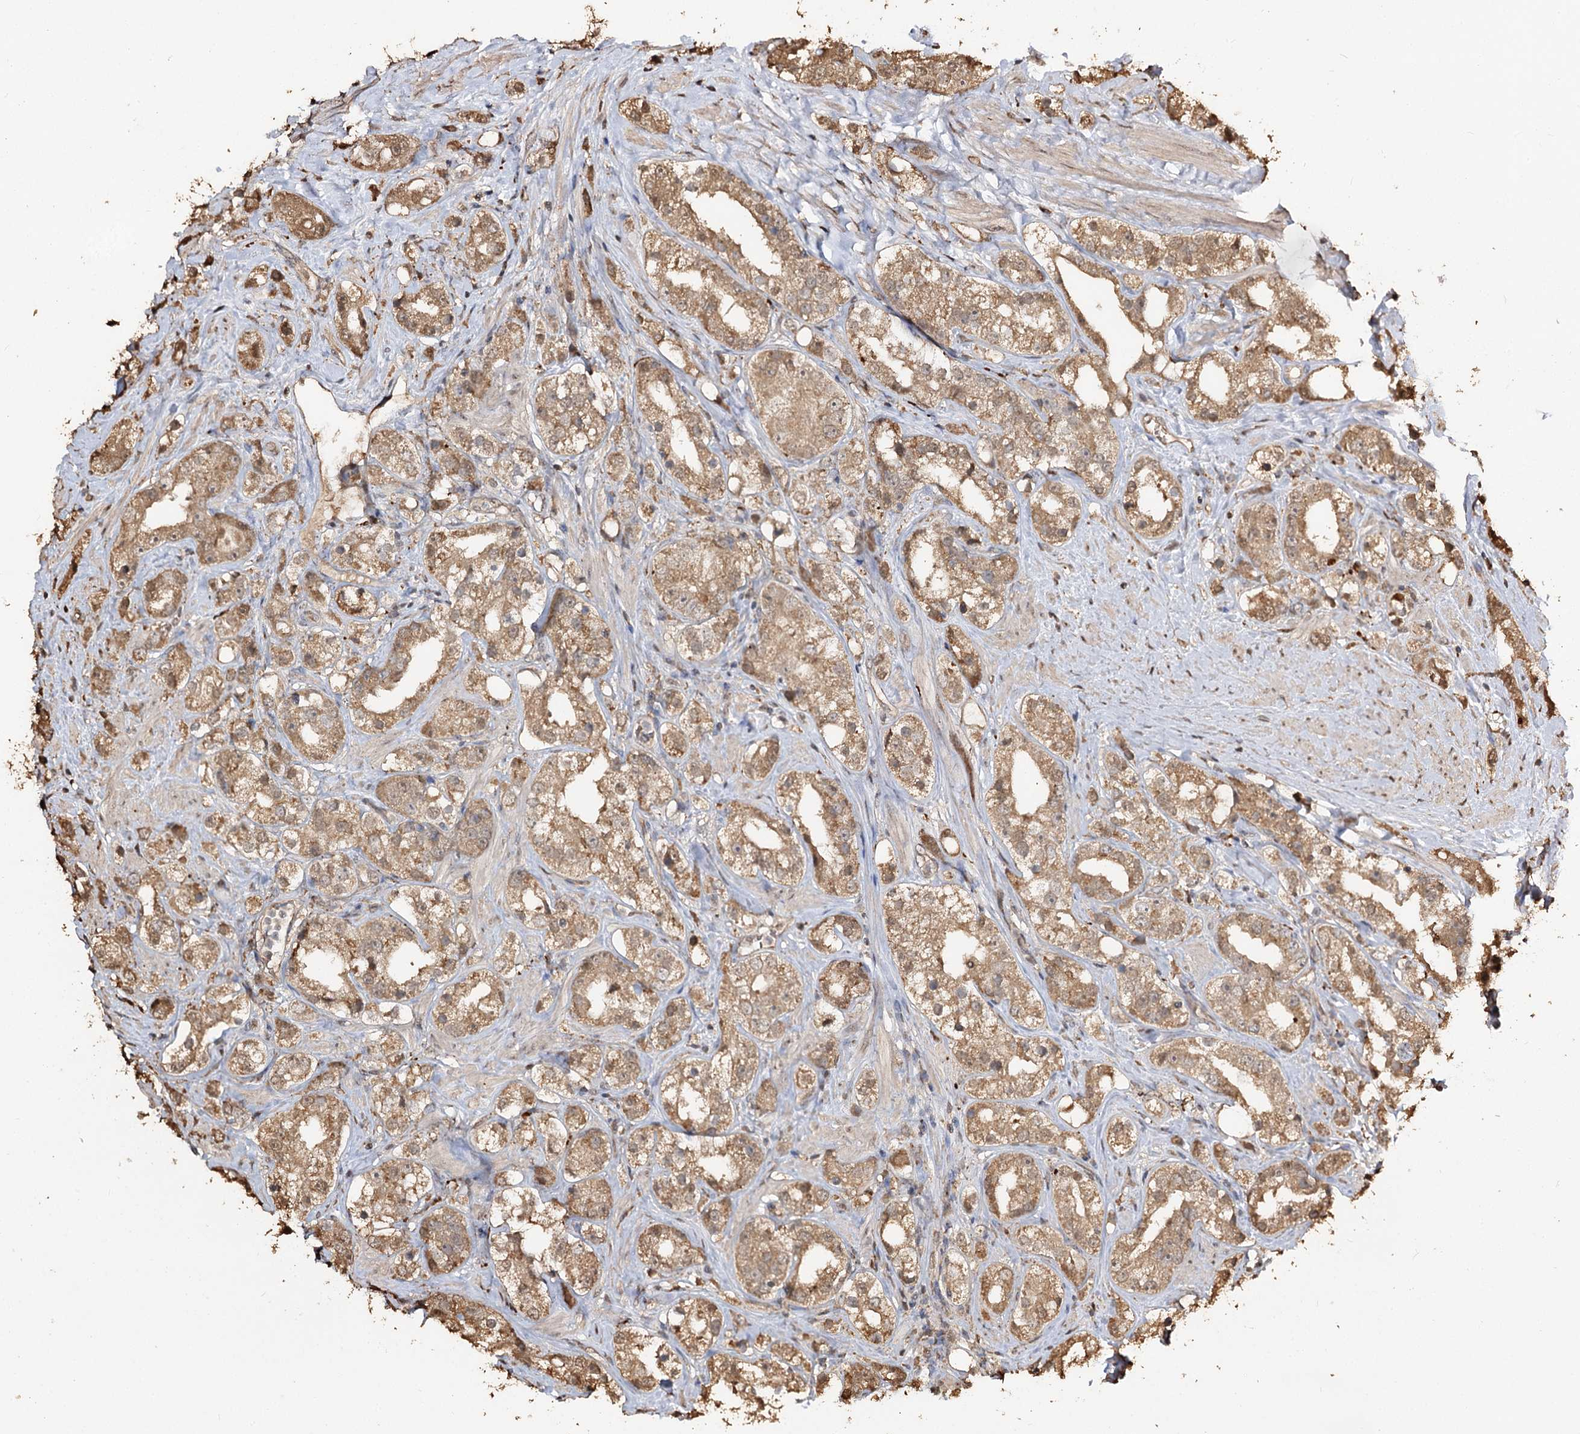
{"staining": {"intensity": "moderate", "quantity": ">75%", "location": "cytoplasmic/membranous"}, "tissue": "prostate cancer", "cell_type": "Tumor cells", "image_type": "cancer", "snomed": [{"axis": "morphology", "description": "Adenocarcinoma, NOS"}, {"axis": "topography", "description": "Prostate"}], "caption": "A brown stain labels moderate cytoplasmic/membranous positivity of a protein in human prostate adenocarcinoma tumor cells.", "gene": "PLCH1", "patient": {"sex": "male", "age": 79}}